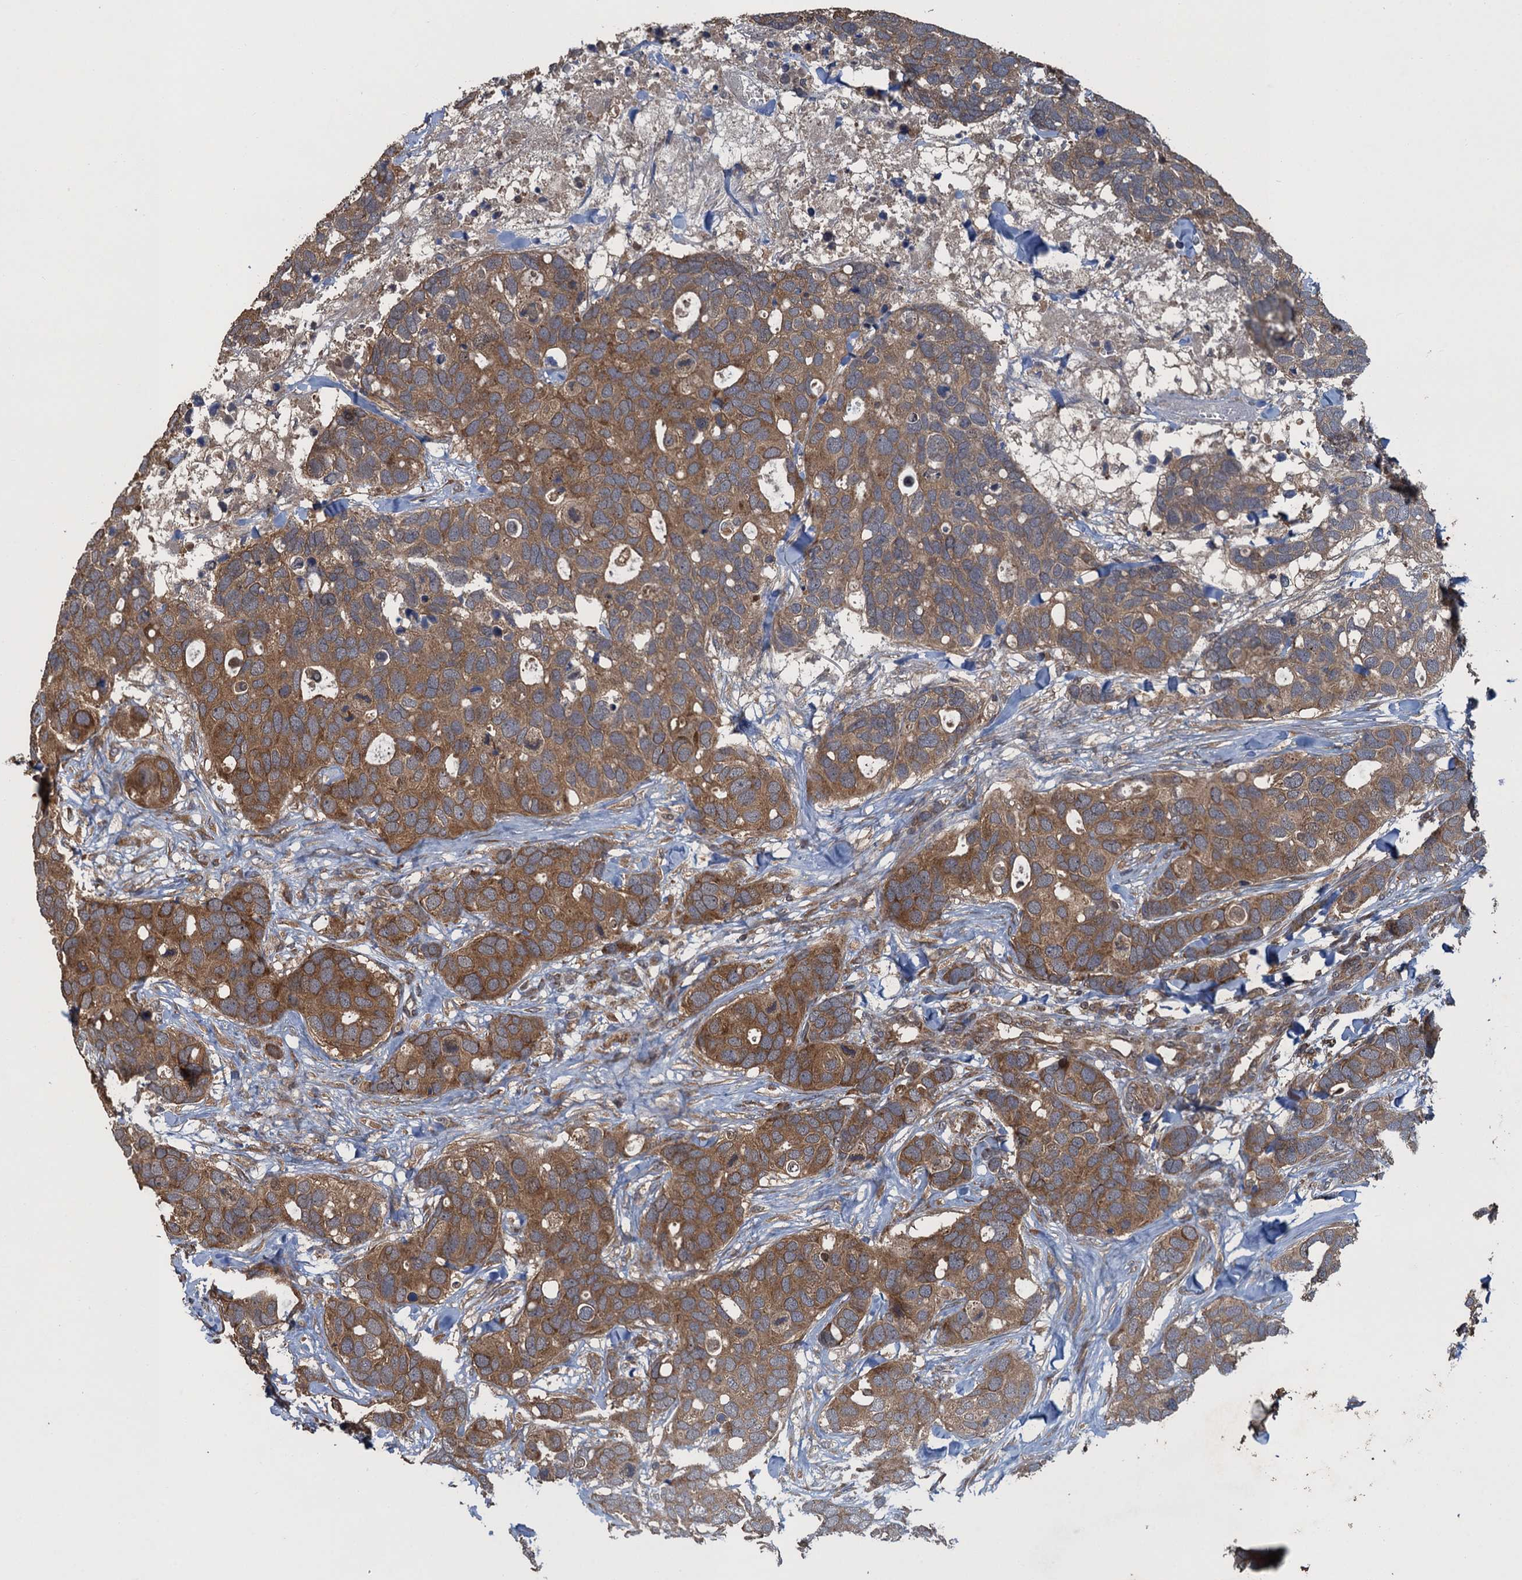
{"staining": {"intensity": "moderate", "quantity": ">75%", "location": "cytoplasmic/membranous"}, "tissue": "breast cancer", "cell_type": "Tumor cells", "image_type": "cancer", "snomed": [{"axis": "morphology", "description": "Duct carcinoma"}, {"axis": "topography", "description": "Breast"}], "caption": "Immunohistochemistry (IHC) of human breast cancer displays medium levels of moderate cytoplasmic/membranous staining in approximately >75% of tumor cells.", "gene": "GLE1", "patient": {"sex": "female", "age": 83}}